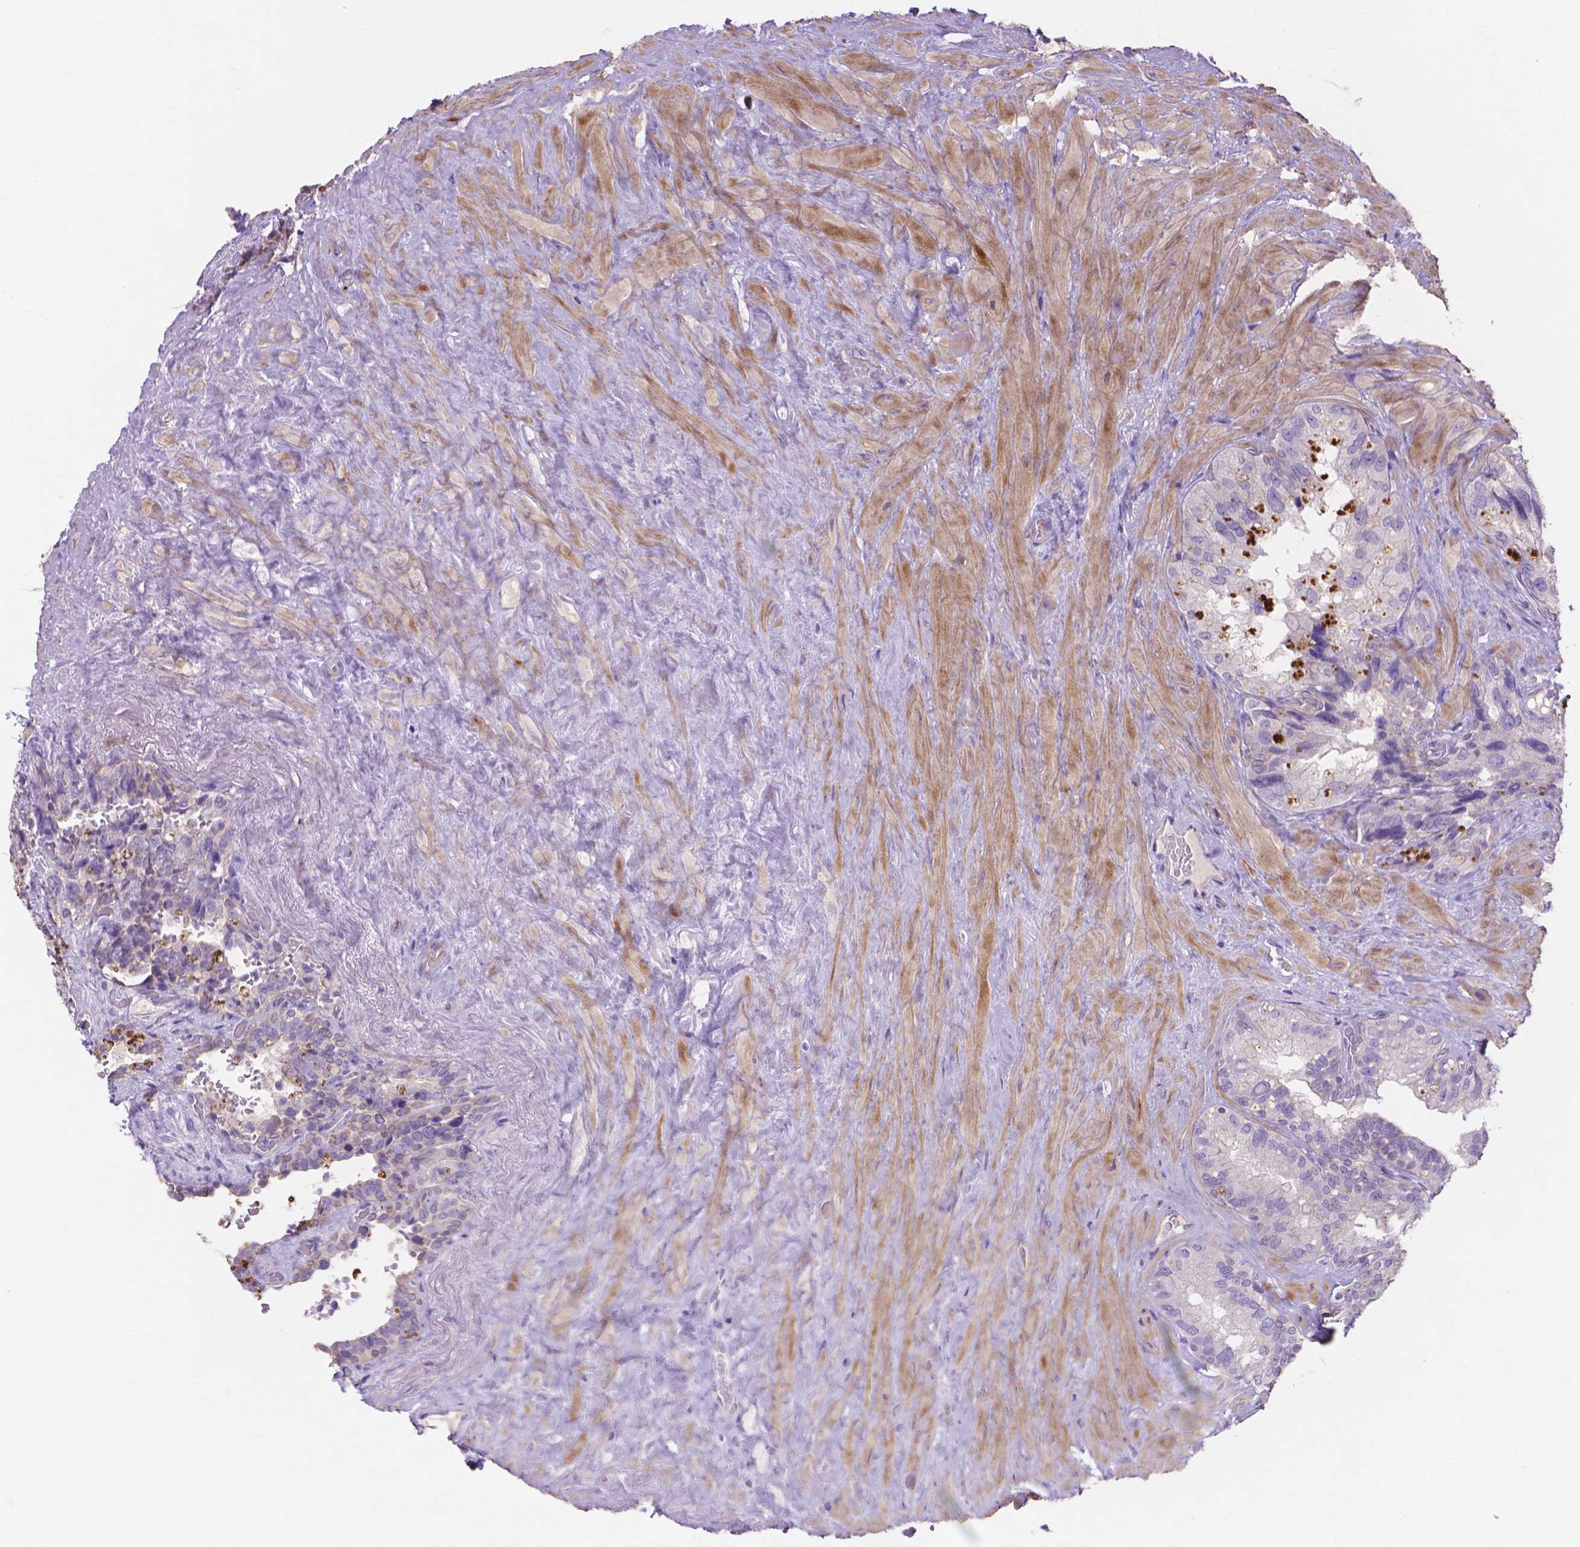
{"staining": {"intensity": "negative", "quantity": "none", "location": "none"}, "tissue": "seminal vesicle", "cell_type": "Glandular cells", "image_type": "normal", "snomed": [{"axis": "morphology", "description": "Normal tissue, NOS"}, {"axis": "topography", "description": "Seminal veicle"}], "caption": "Protein analysis of unremarkable seminal vesicle displays no significant staining in glandular cells.", "gene": "MBLAC1", "patient": {"sex": "male", "age": 69}}